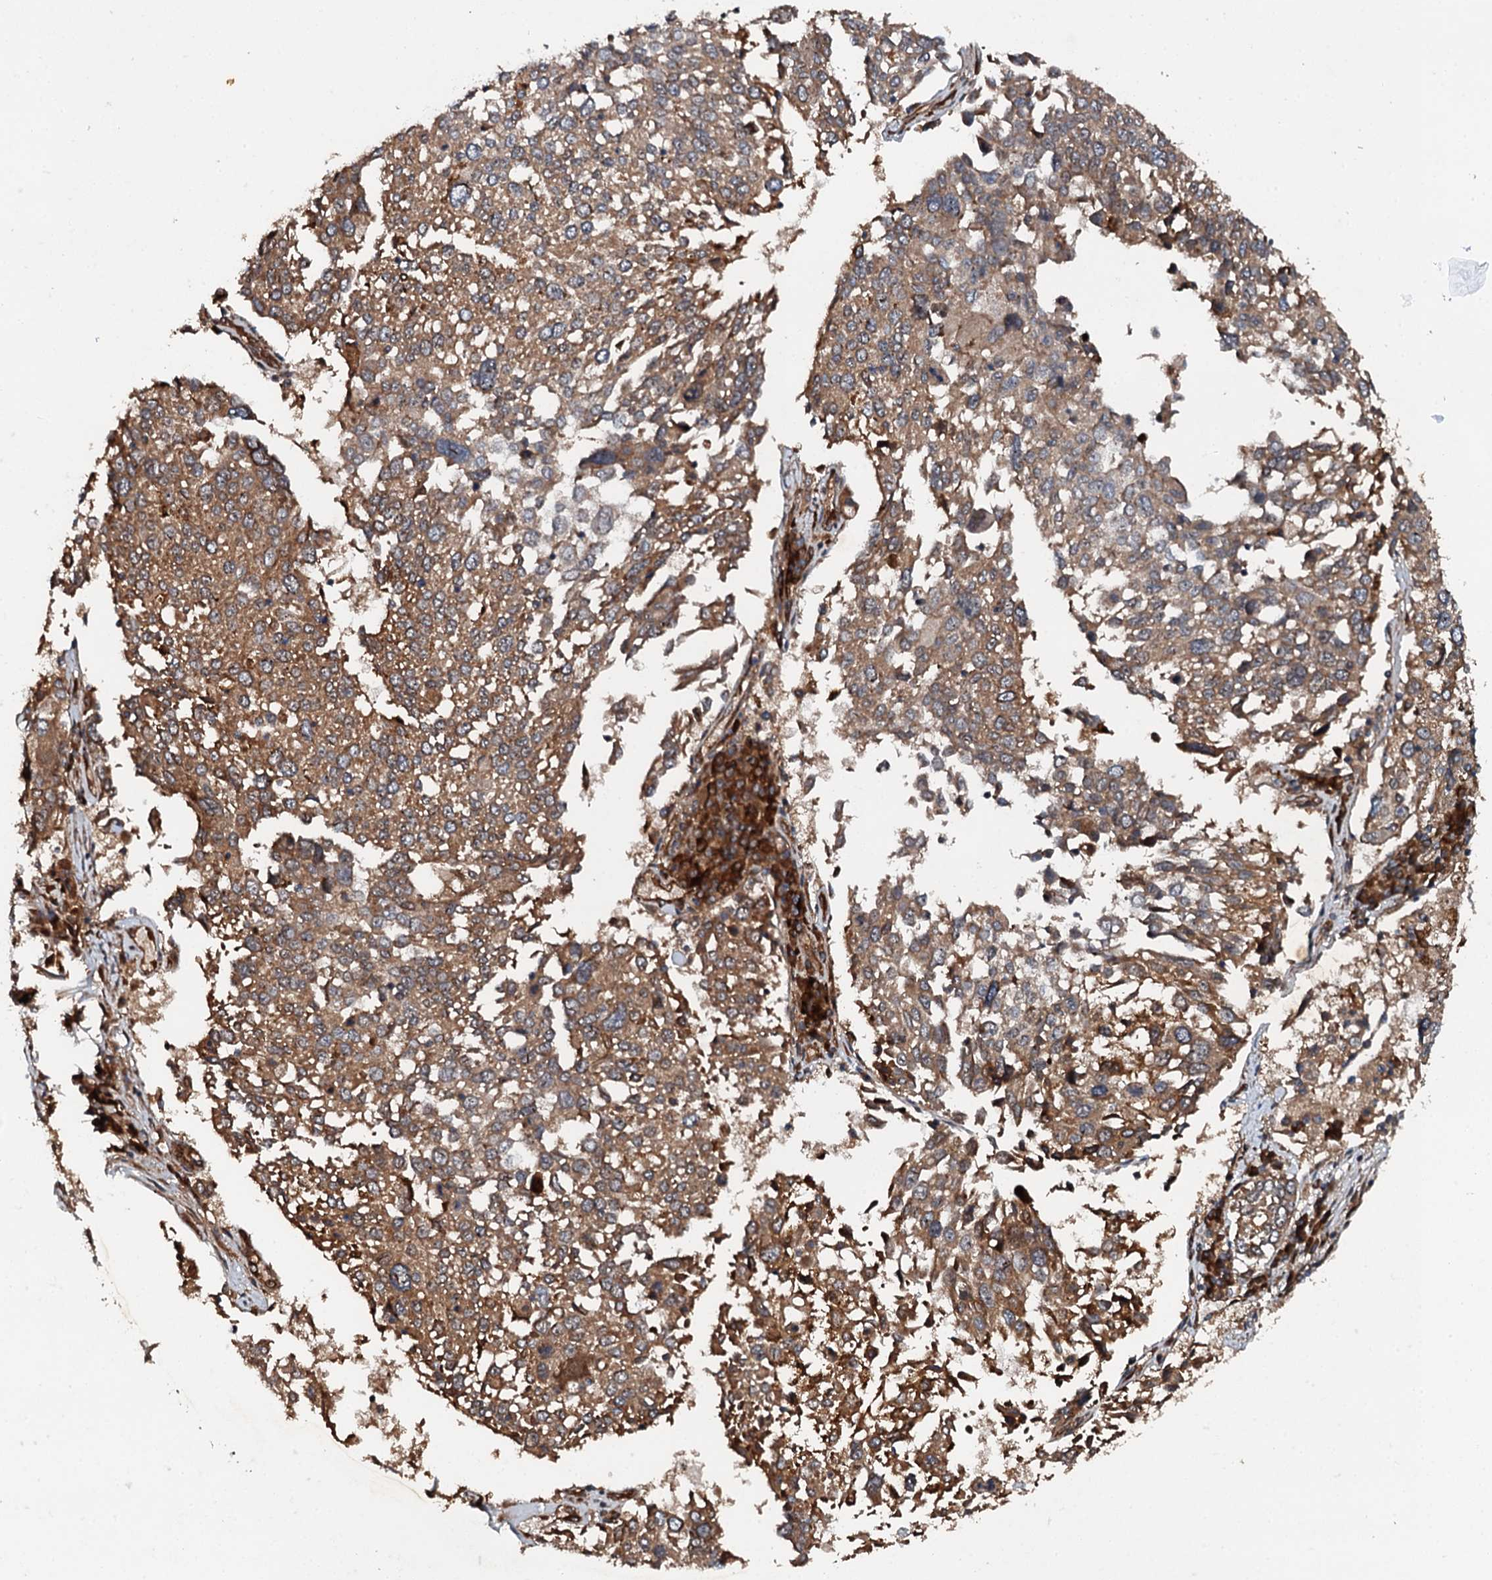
{"staining": {"intensity": "moderate", "quantity": ">75%", "location": "cytoplasmic/membranous"}, "tissue": "lung cancer", "cell_type": "Tumor cells", "image_type": "cancer", "snomed": [{"axis": "morphology", "description": "Squamous cell carcinoma, NOS"}, {"axis": "topography", "description": "Lung"}], "caption": "The image displays a brown stain indicating the presence of a protein in the cytoplasmic/membranous of tumor cells in squamous cell carcinoma (lung).", "gene": "FLYWCH1", "patient": {"sex": "male", "age": 65}}